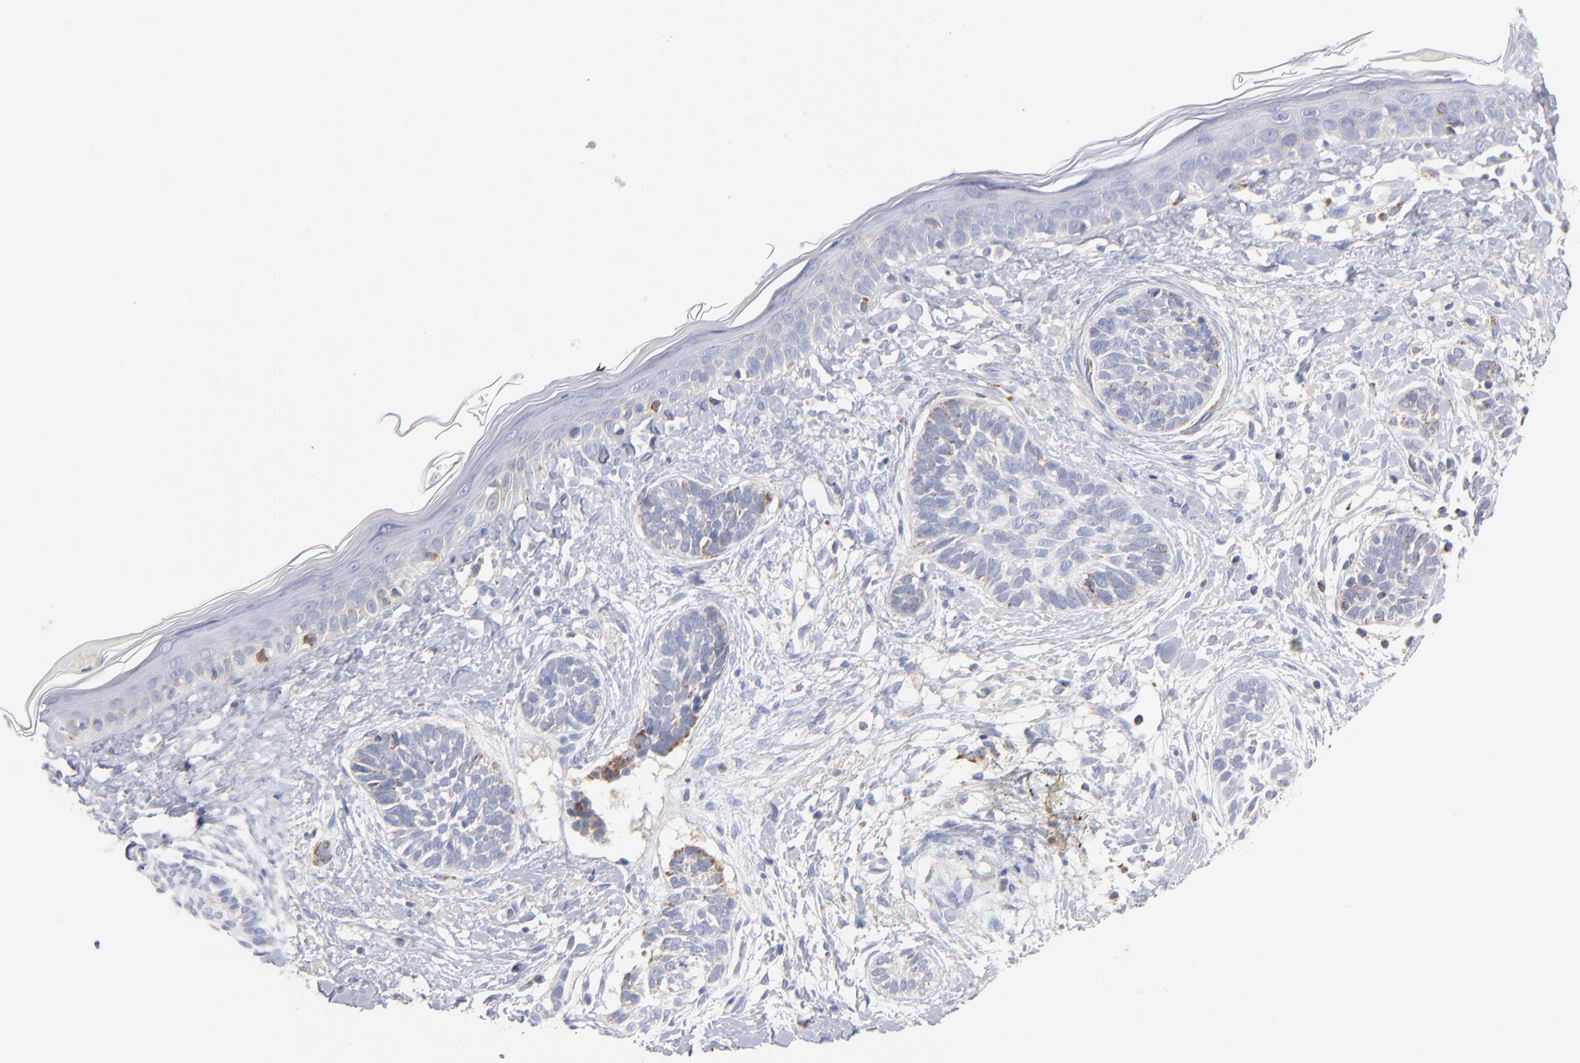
{"staining": {"intensity": "moderate", "quantity": "<25%", "location": "cytoplasmic/membranous"}, "tissue": "skin cancer", "cell_type": "Tumor cells", "image_type": "cancer", "snomed": [{"axis": "morphology", "description": "Normal tissue, NOS"}, {"axis": "morphology", "description": "Basal cell carcinoma"}, {"axis": "topography", "description": "Skin"}], "caption": "Immunohistochemistry (IHC) histopathology image of neoplastic tissue: skin basal cell carcinoma stained using IHC shows low levels of moderate protein expression localized specifically in the cytoplasmic/membranous of tumor cells, appearing as a cytoplasmic/membranous brown color.", "gene": "DLAT", "patient": {"sex": "male", "age": 63}}